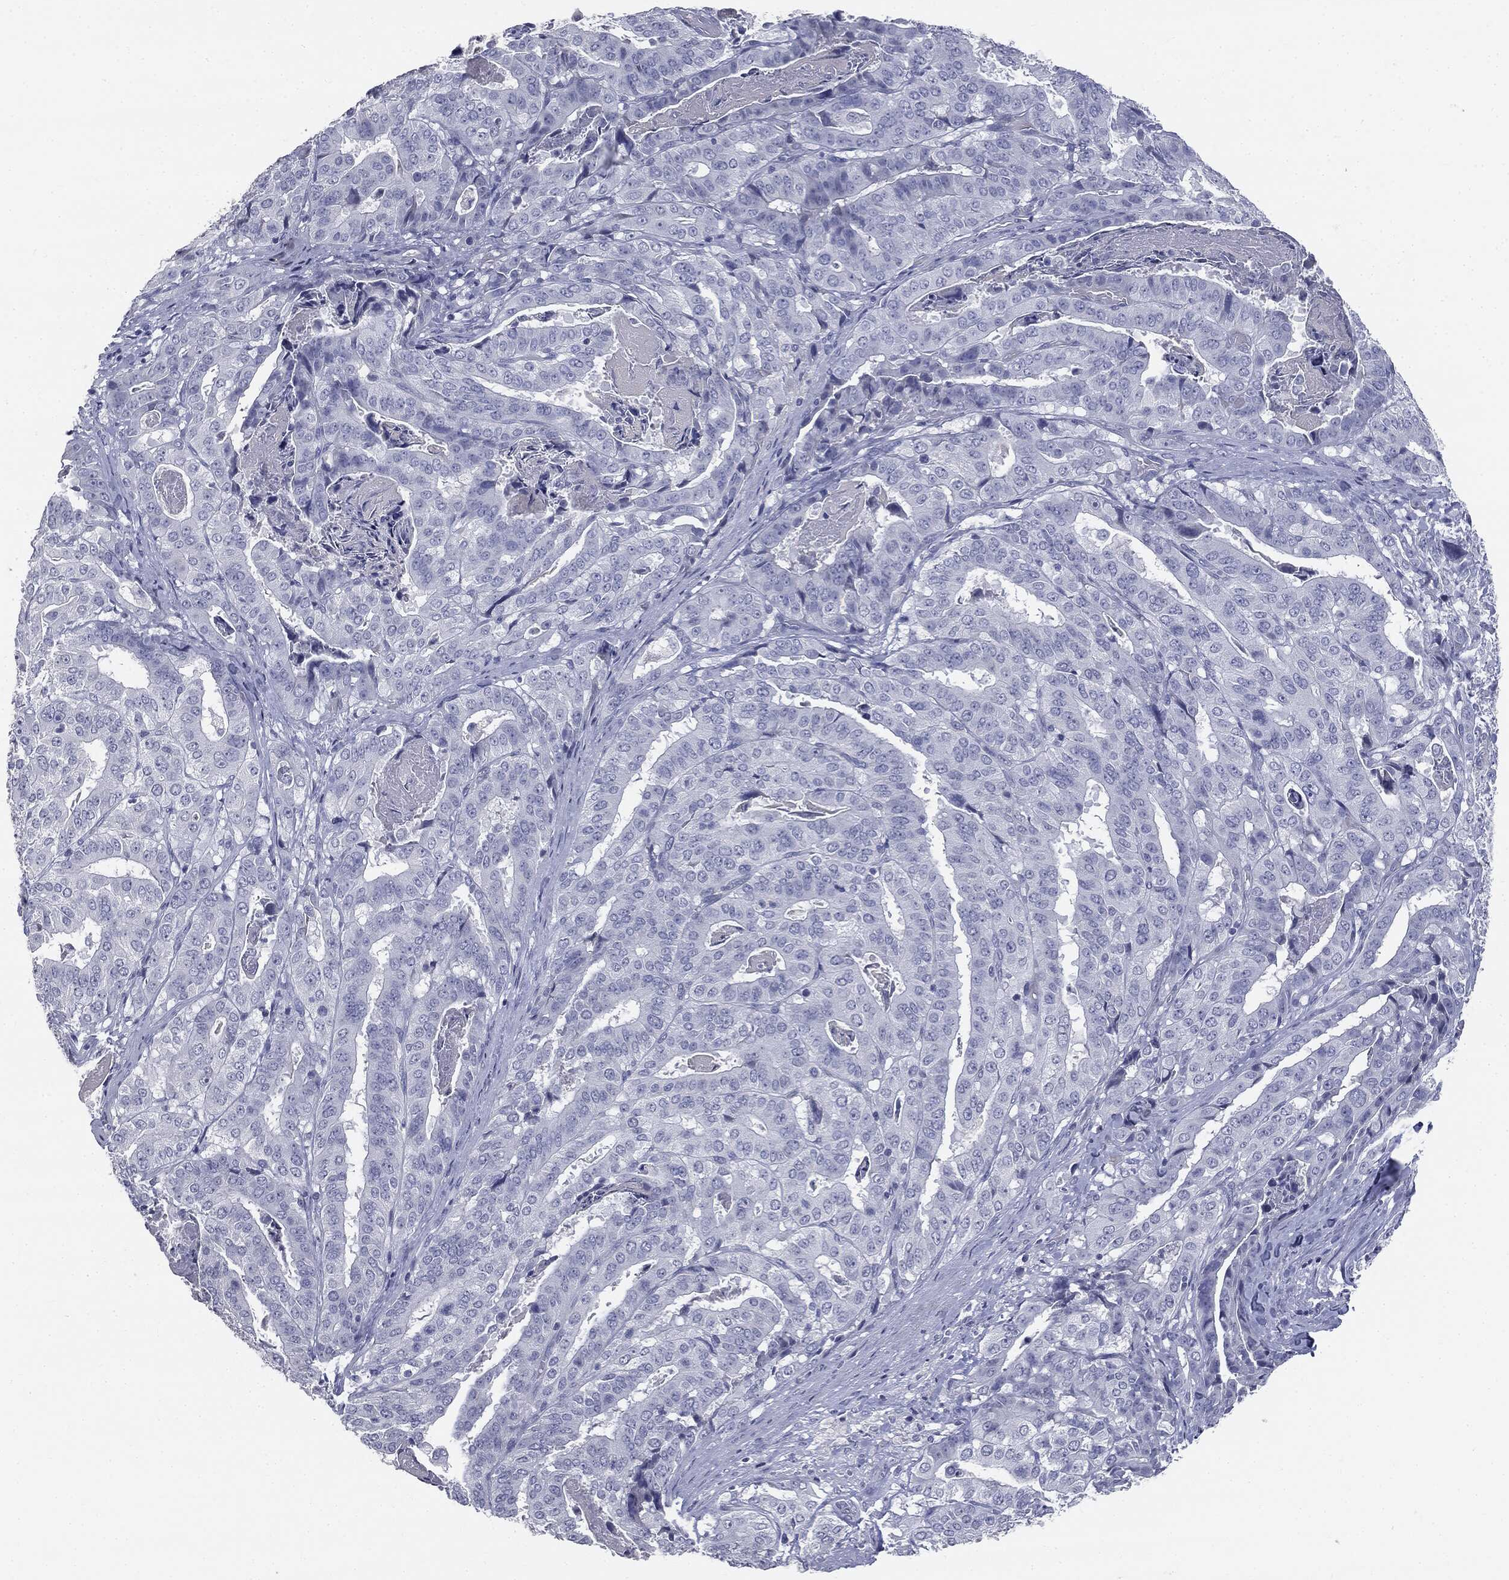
{"staining": {"intensity": "negative", "quantity": "none", "location": "none"}, "tissue": "stomach cancer", "cell_type": "Tumor cells", "image_type": "cancer", "snomed": [{"axis": "morphology", "description": "Adenocarcinoma, NOS"}, {"axis": "topography", "description": "Stomach"}], "caption": "Immunohistochemistry of stomach cancer (adenocarcinoma) reveals no expression in tumor cells.", "gene": "AFP", "patient": {"sex": "male", "age": 48}}